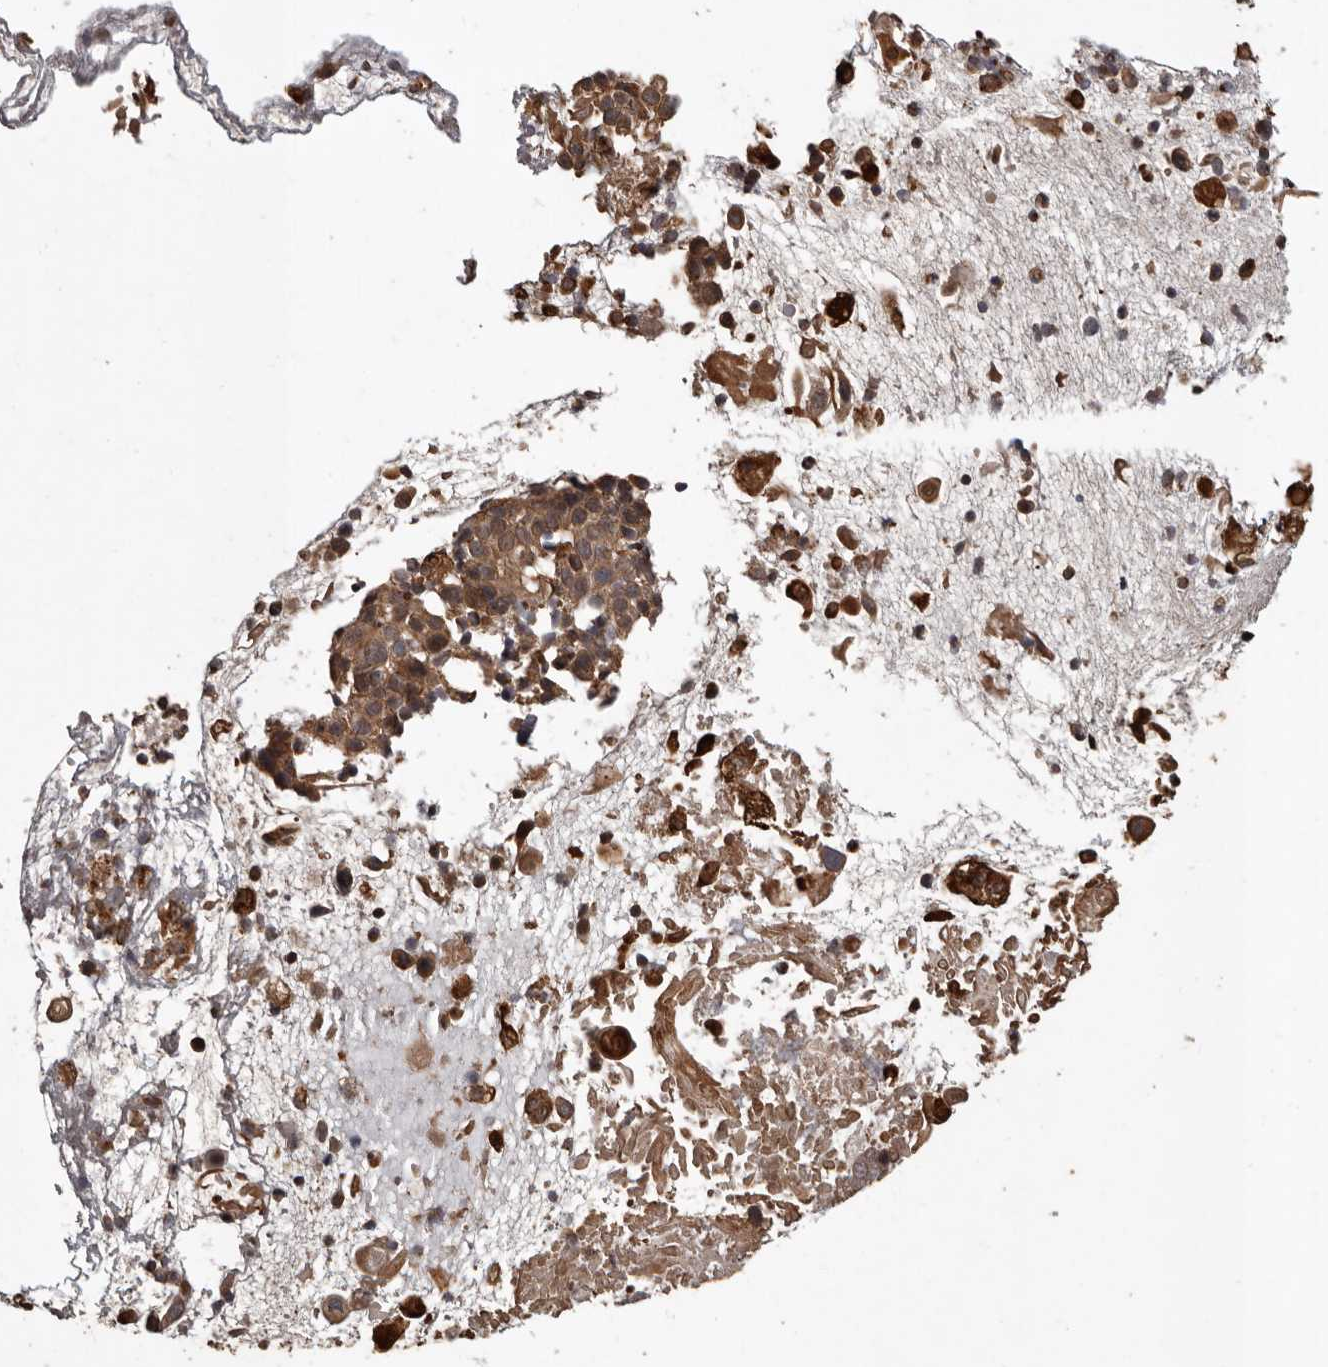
{"staining": {"intensity": "weak", "quantity": ">75%", "location": "cytoplasmic/membranous,nuclear"}, "tissue": "cervical cancer", "cell_type": "Tumor cells", "image_type": "cancer", "snomed": [{"axis": "morphology", "description": "Squamous cell carcinoma, NOS"}, {"axis": "topography", "description": "Cervix"}], "caption": "Protein expression analysis of cervical cancer exhibits weak cytoplasmic/membranous and nuclear staining in approximately >75% of tumor cells.", "gene": "BRAT1", "patient": {"sex": "female", "age": 74}}